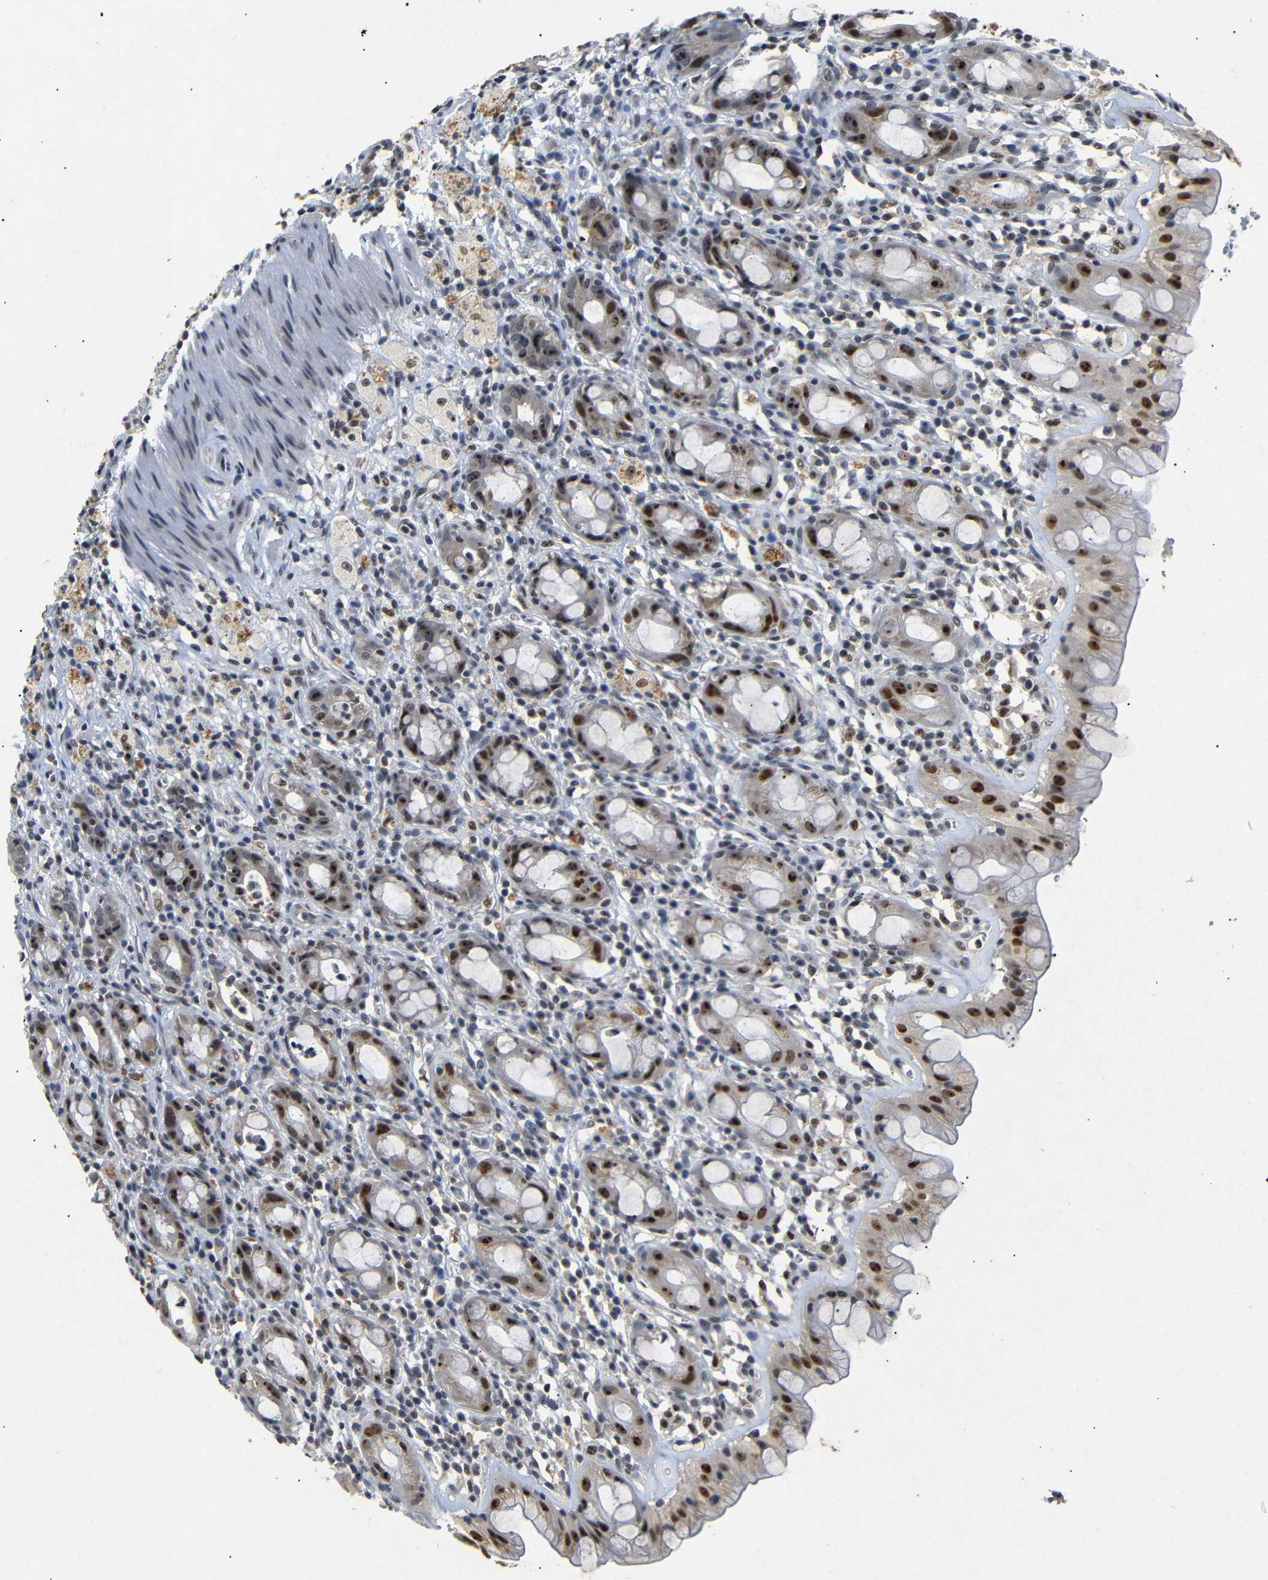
{"staining": {"intensity": "strong", "quantity": ">75%", "location": "nuclear"}, "tissue": "rectum", "cell_type": "Glandular cells", "image_type": "normal", "snomed": [{"axis": "morphology", "description": "Normal tissue, NOS"}, {"axis": "topography", "description": "Rectum"}], "caption": "Immunohistochemistry of unremarkable human rectum shows high levels of strong nuclear expression in about >75% of glandular cells.", "gene": "PARN", "patient": {"sex": "male", "age": 44}}